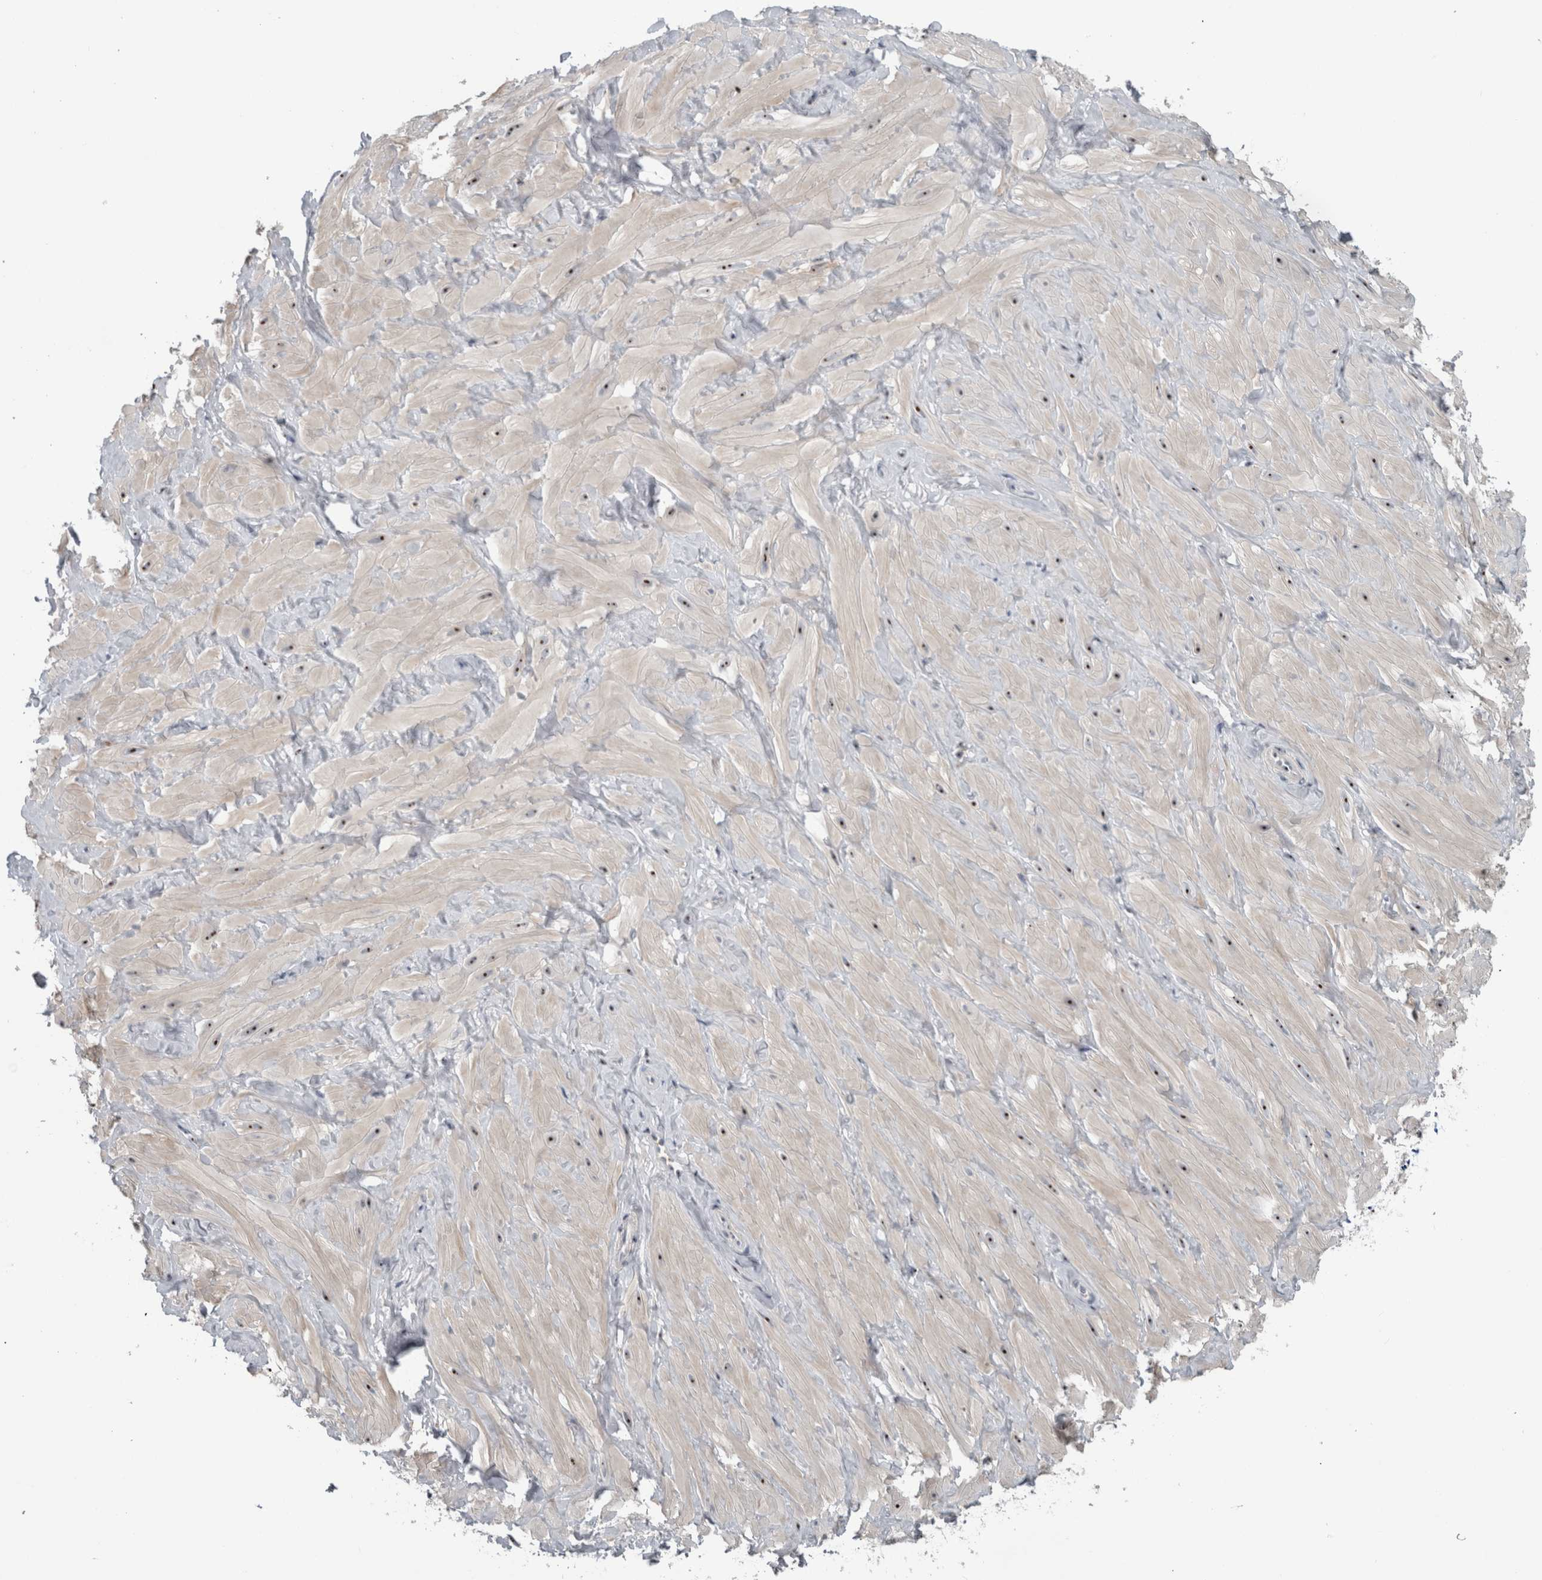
{"staining": {"intensity": "moderate", "quantity": "25%-75%", "location": "nuclear"}, "tissue": "adipose tissue", "cell_type": "Adipocytes", "image_type": "normal", "snomed": [{"axis": "morphology", "description": "Normal tissue, NOS"}, {"axis": "topography", "description": "Adipose tissue"}, {"axis": "topography", "description": "Vascular tissue"}, {"axis": "topography", "description": "Peripheral nerve tissue"}], "caption": "Immunohistochemistry (DAB) staining of normal adipose tissue displays moderate nuclear protein expression in approximately 25%-75% of adipocytes. Immunohistochemistry stains the protein of interest in brown and the nuclei are stained blue.", "gene": "UTP6", "patient": {"sex": "male", "age": 25}}